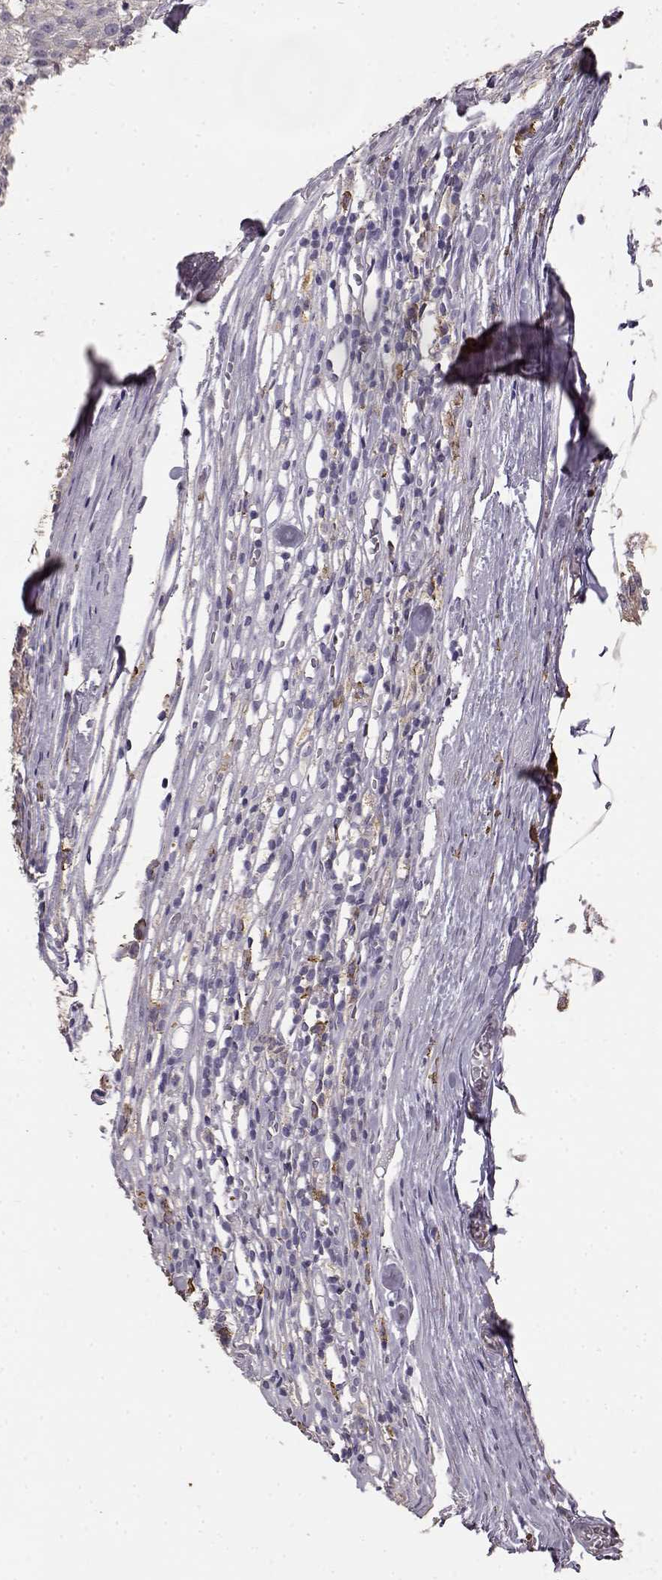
{"staining": {"intensity": "negative", "quantity": "none", "location": "none"}, "tissue": "melanoma", "cell_type": "Tumor cells", "image_type": "cancer", "snomed": [{"axis": "morphology", "description": "Malignant melanoma, Metastatic site"}, {"axis": "topography", "description": "Lymph node"}], "caption": "Malignant melanoma (metastatic site) was stained to show a protein in brown. There is no significant staining in tumor cells.", "gene": "GABRG3", "patient": {"sex": "female", "age": 64}}